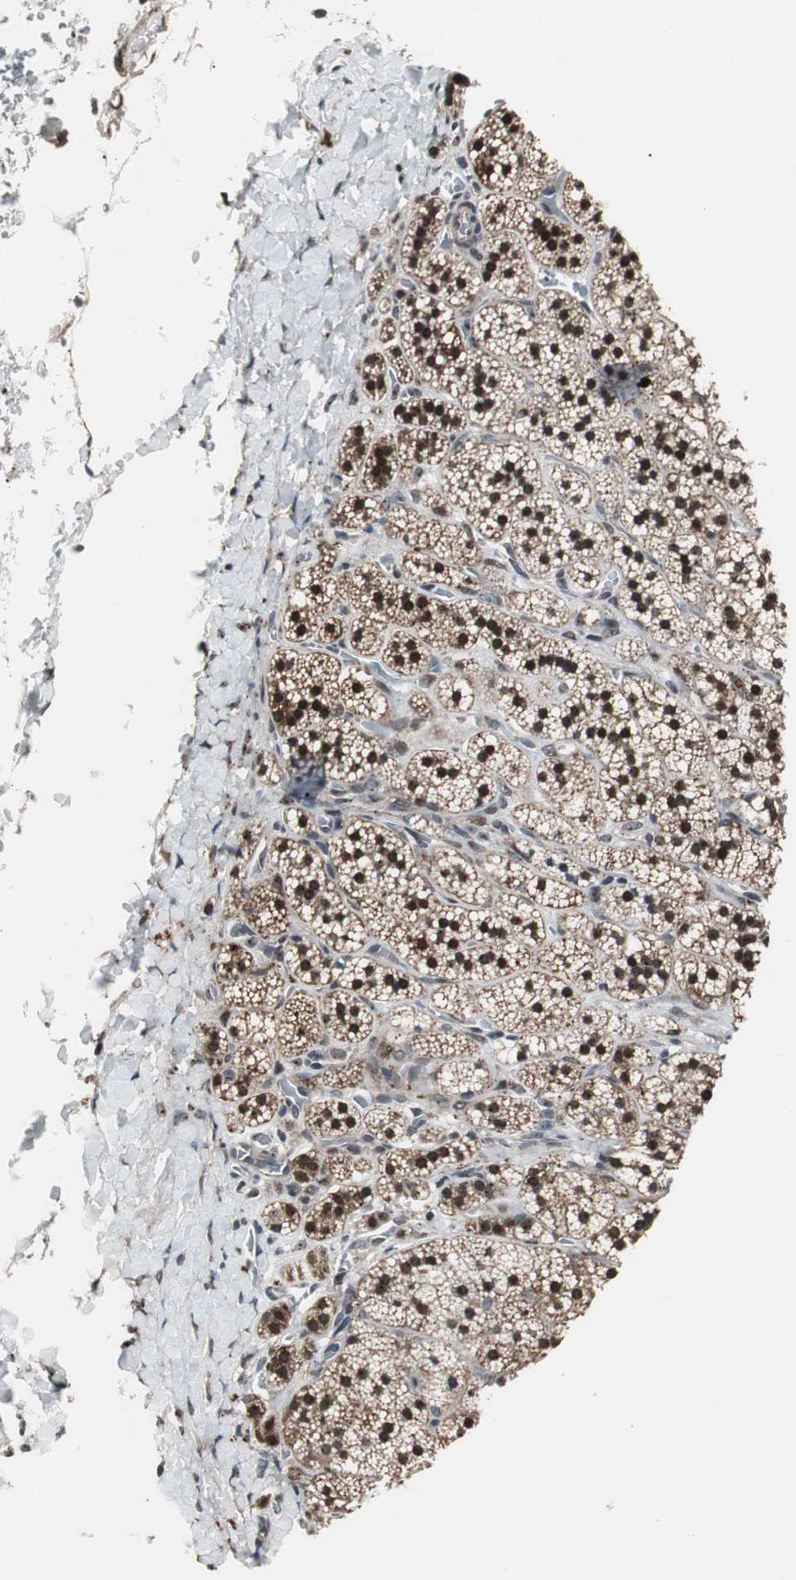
{"staining": {"intensity": "strong", "quantity": ">75%", "location": "cytoplasmic/membranous,nuclear"}, "tissue": "adrenal gland", "cell_type": "Glandular cells", "image_type": "normal", "snomed": [{"axis": "morphology", "description": "Normal tissue, NOS"}, {"axis": "topography", "description": "Adrenal gland"}], "caption": "Protein expression analysis of benign adrenal gland displays strong cytoplasmic/membranous,nuclear expression in approximately >75% of glandular cells. (Stains: DAB (3,3'-diaminobenzidine) in brown, nuclei in blue, Microscopy: brightfield microscopy at high magnification).", "gene": "MRPL40", "patient": {"sex": "female", "age": 44}}